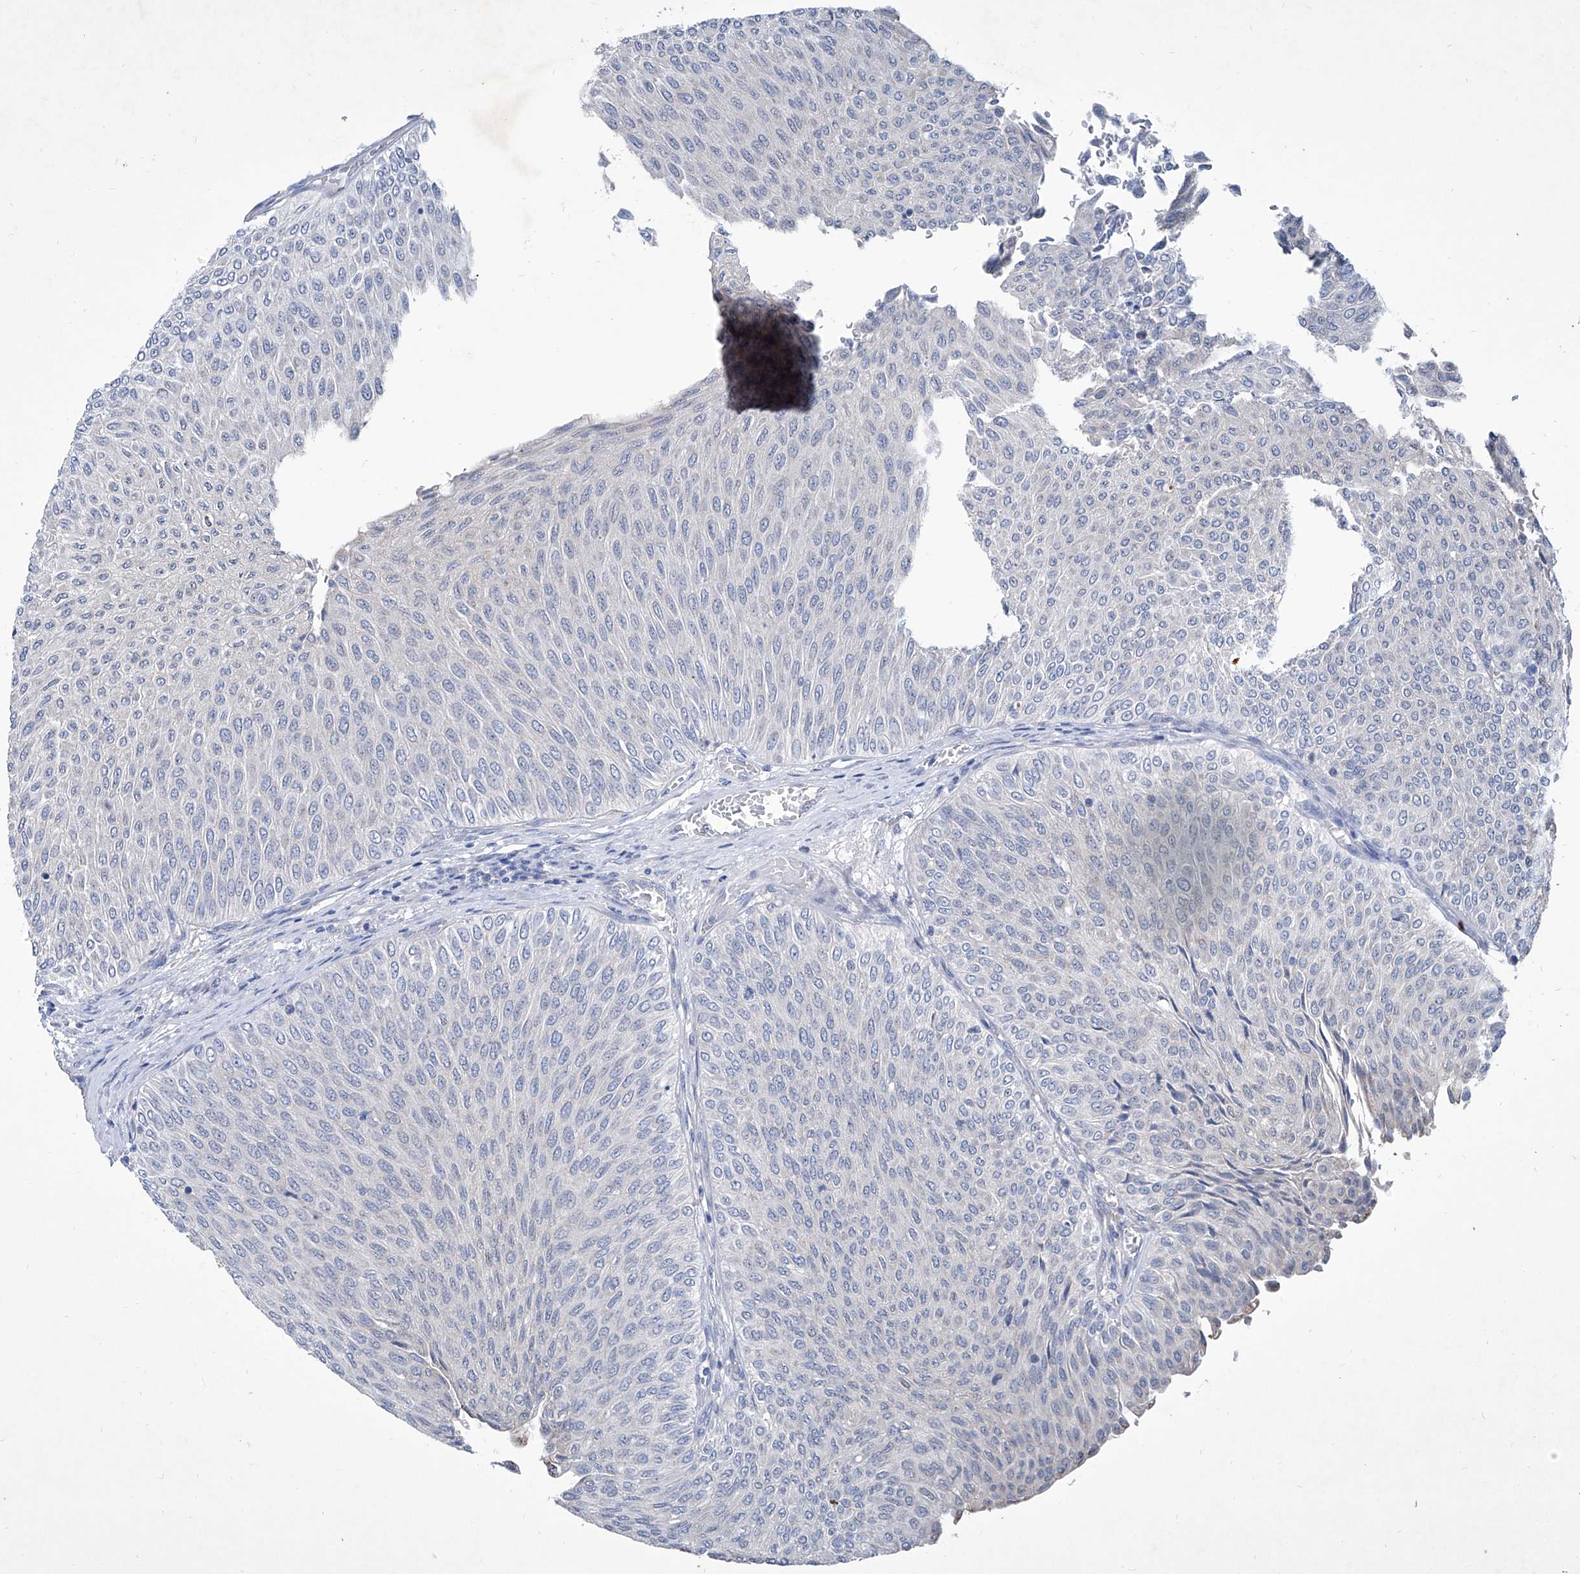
{"staining": {"intensity": "negative", "quantity": "none", "location": "none"}, "tissue": "urothelial cancer", "cell_type": "Tumor cells", "image_type": "cancer", "snomed": [{"axis": "morphology", "description": "Urothelial carcinoma, Low grade"}, {"axis": "topography", "description": "Urinary bladder"}], "caption": "An immunohistochemistry image of low-grade urothelial carcinoma is shown. There is no staining in tumor cells of low-grade urothelial carcinoma.", "gene": "KLHL17", "patient": {"sex": "male", "age": 78}}